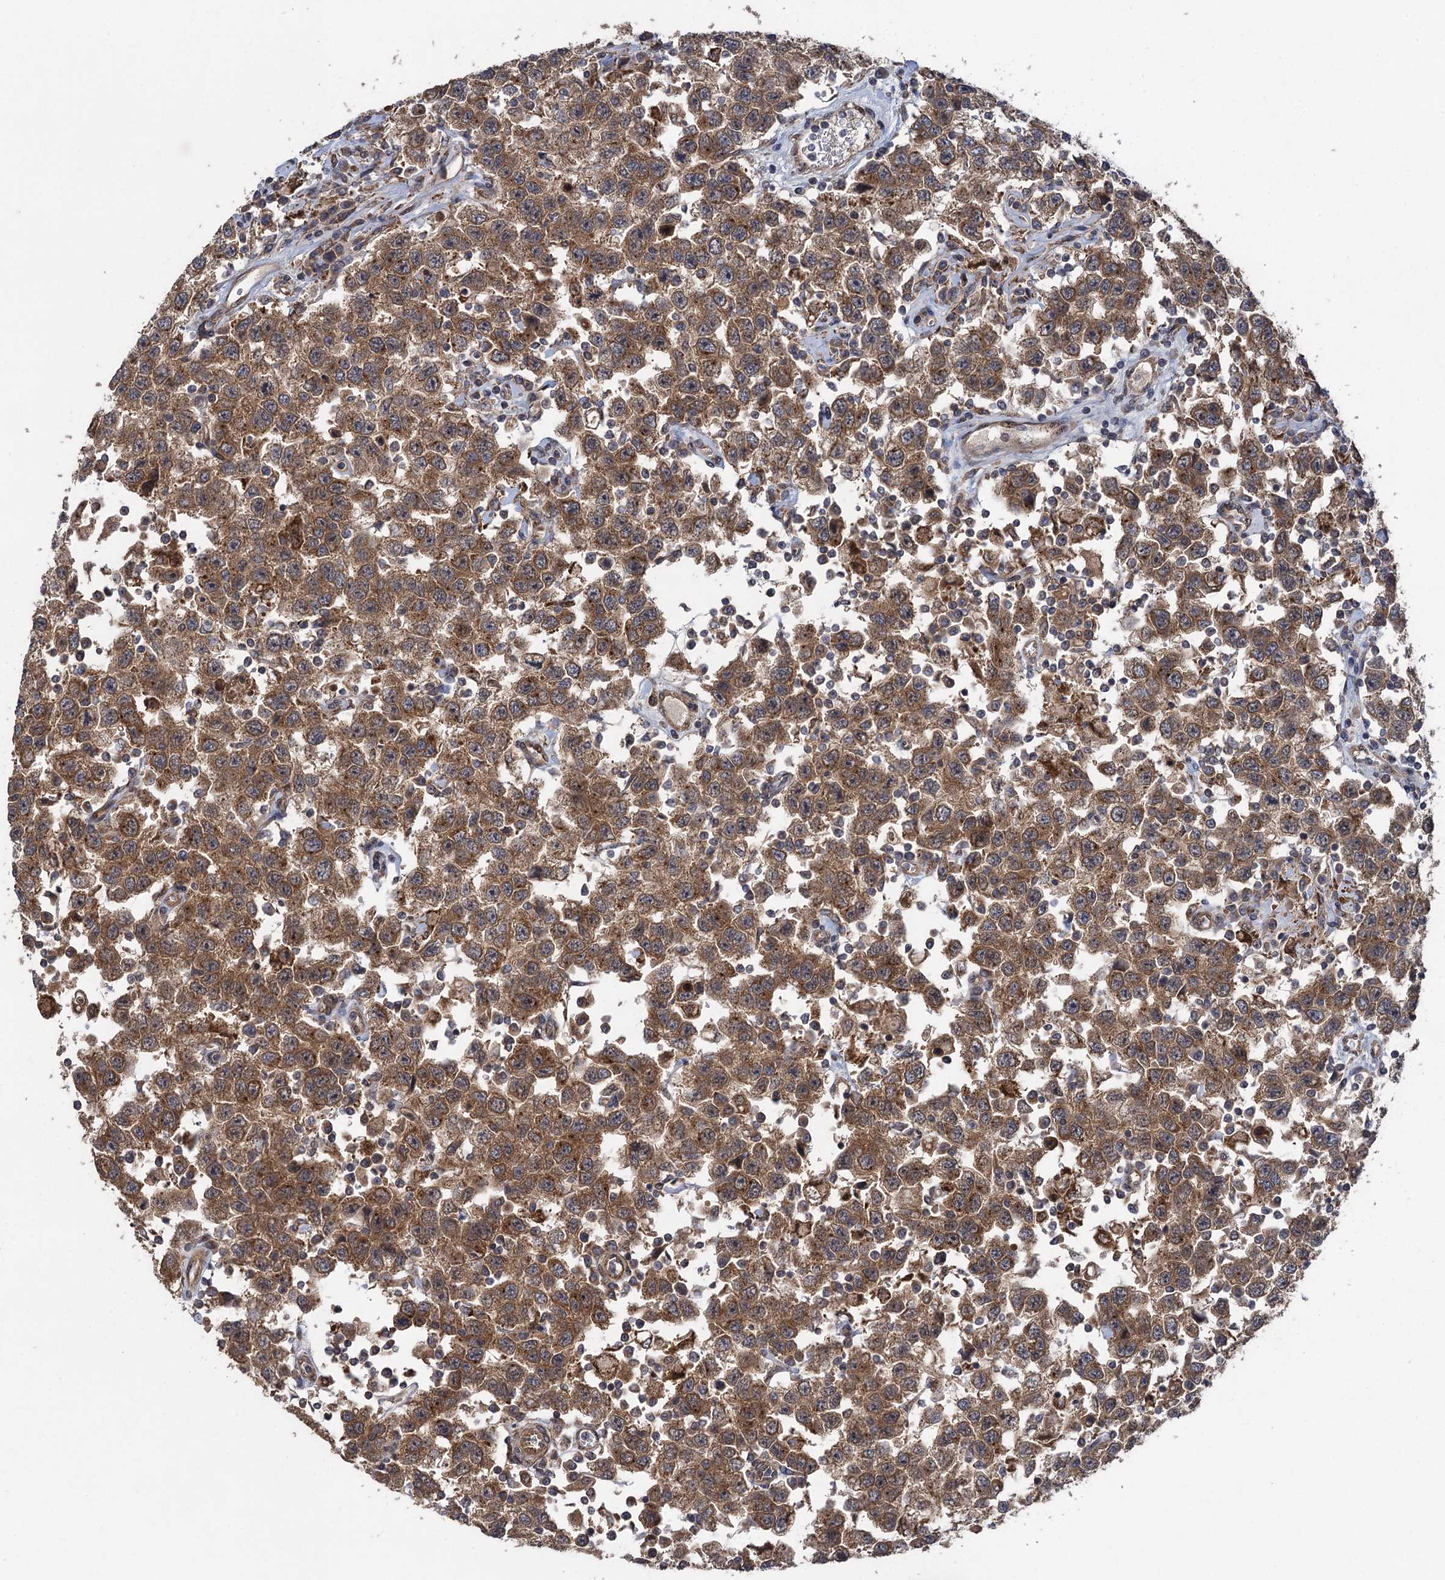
{"staining": {"intensity": "moderate", "quantity": ">75%", "location": "cytoplasmic/membranous"}, "tissue": "testis cancer", "cell_type": "Tumor cells", "image_type": "cancer", "snomed": [{"axis": "morphology", "description": "Seminoma, NOS"}, {"axis": "topography", "description": "Testis"}], "caption": "High-magnification brightfield microscopy of seminoma (testis) stained with DAB (3,3'-diaminobenzidine) (brown) and counterstained with hematoxylin (blue). tumor cells exhibit moderate cytoplasmic/membranous positivity is seen in approximately>75% of cells.", "gene": "HAUS1", "patient": {"sex": "male", "age": 41}}